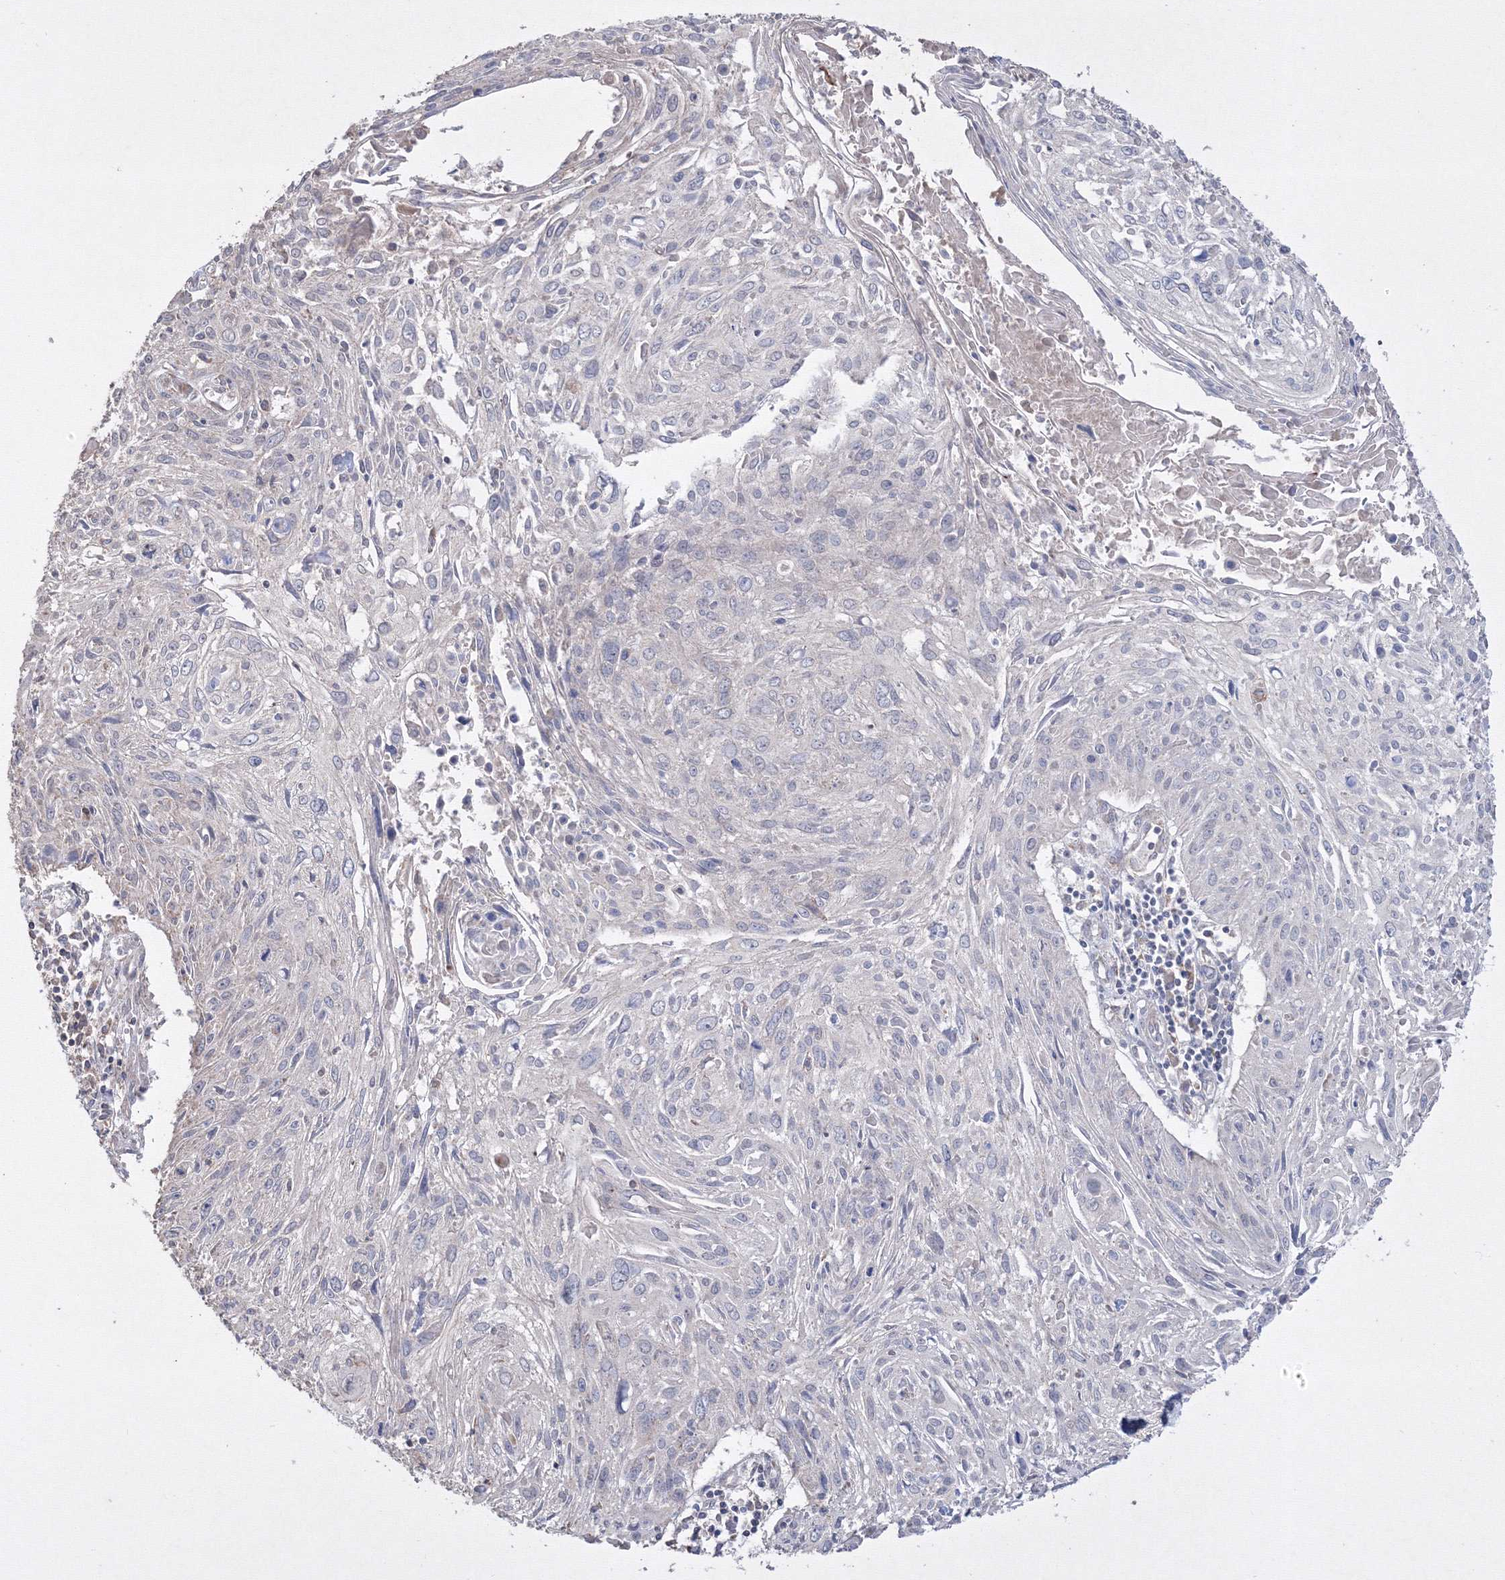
{"staining": {"intensity": "negative", "quantity": "none", "location": "none"}, "tissue": "cervical cancer", "cell_type": "Tumor cells", "image_type": "cancer", "snomed": [{"axis": "morphology", "description": "Squamous cell carcinoma, NOS"}, {"axis": "topography", "description": "Cervix"}], "caption": "An image of cervical cancer (squamous cell carcinoma) stained for a protein shows no brown staining in tumor cells.", "gene": "GRSF1", "patient": {"sex": "female", "age": 51}}